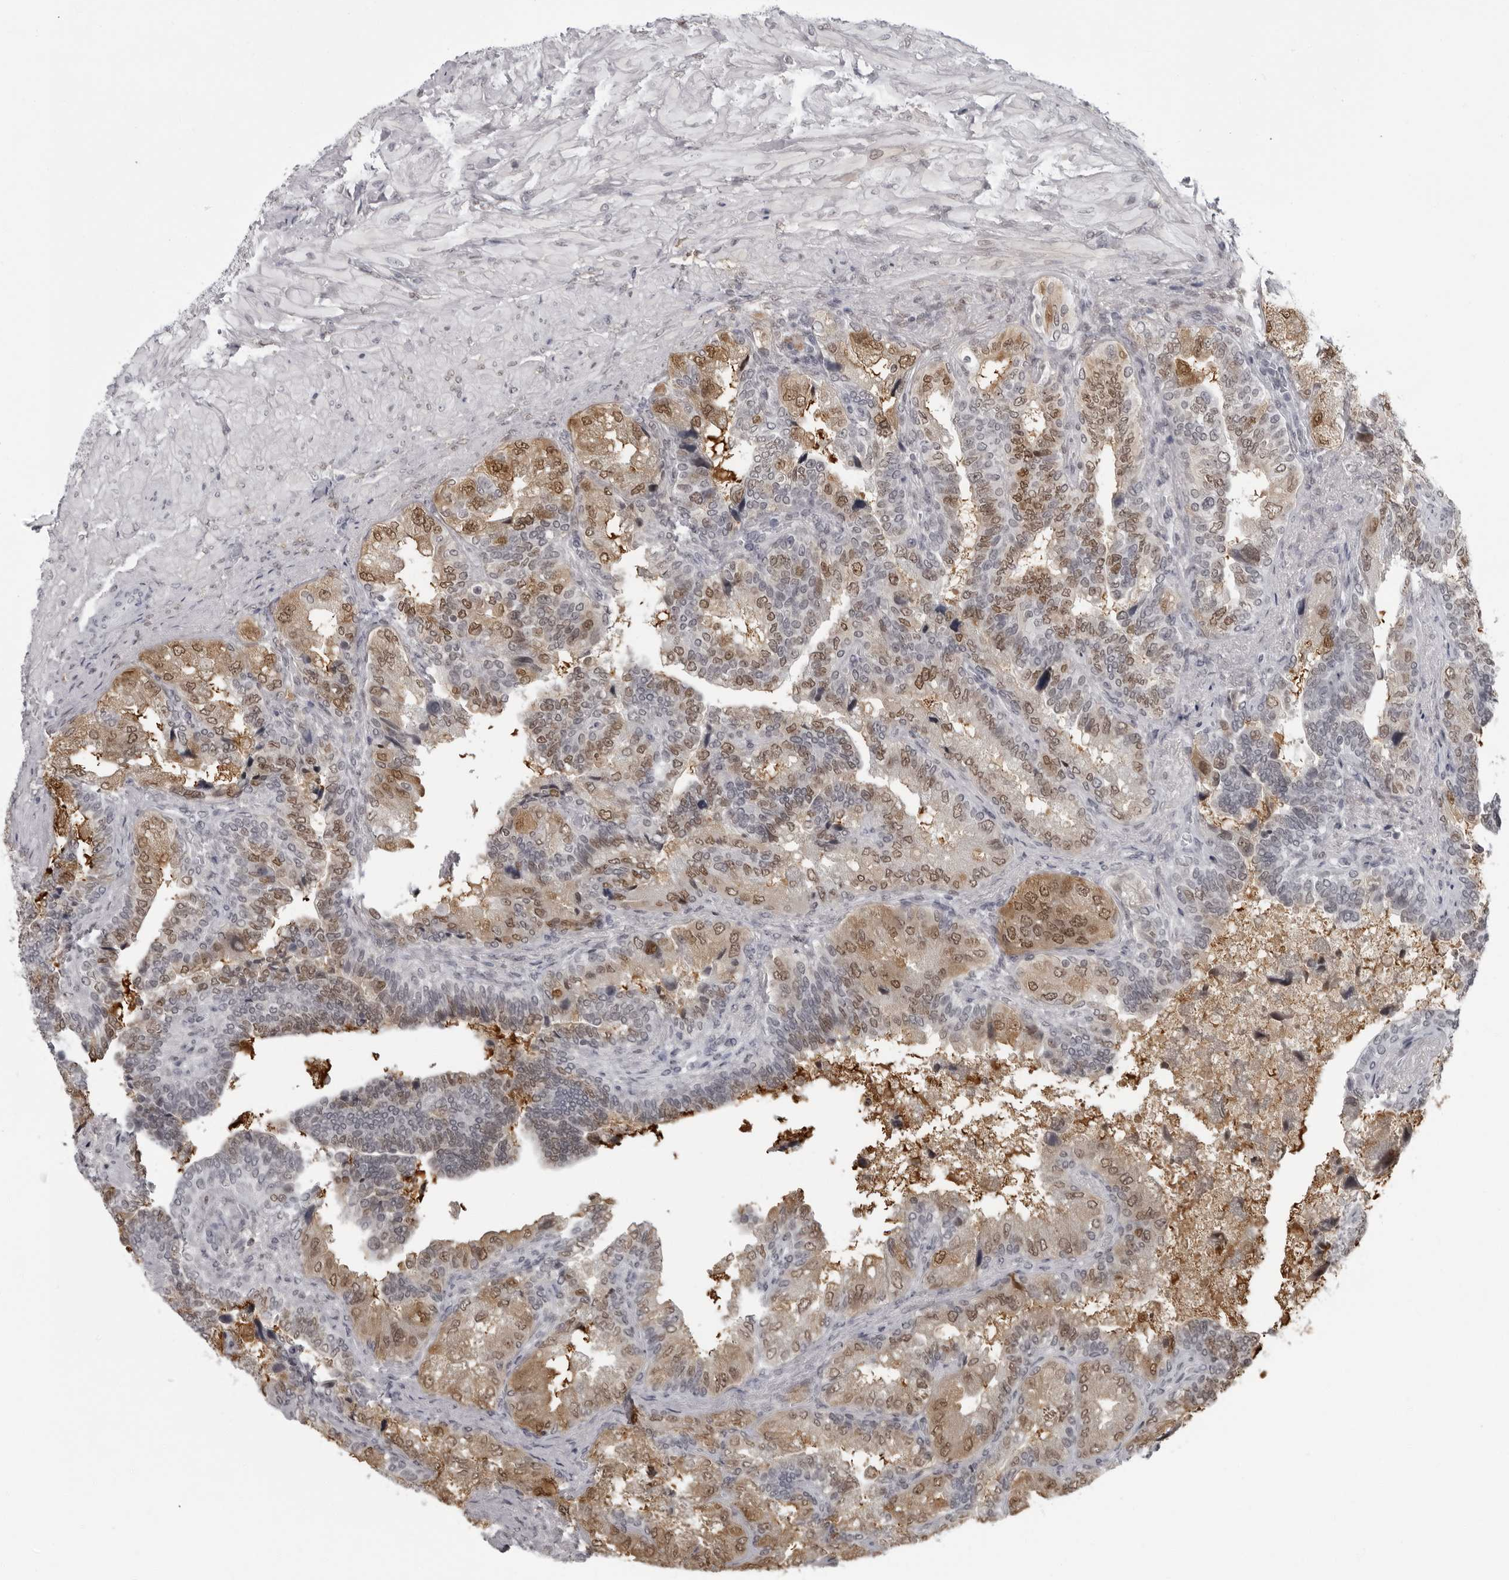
{"staining": {"intensity": "moderate", "quantity": ">75%", "location": "cytoplasmic/membranous,nuclear"}, "tissue": "seminal vesicle", "cell_type": "Glandular cells", "image_type": "normal", "snomed": [{"axis": "morphology", "description": "Normal tissue, NOS"}, {"axis": "topography", "description": "Seminal veicle"}, {"axis": "topography", "description": "Peripheral nerve tissue"}], "caption": "Immunohistochemistry (IHC) (DAB (3,3'-diaminobenzidine)) staining of benign seminal vesicle exhibits moderate cytoplasmic/membranous,nuclear protein positivity in about >75% of glandular cells.", "gene": "LZIC", "patient": {"sex": "male", "age": 63}}